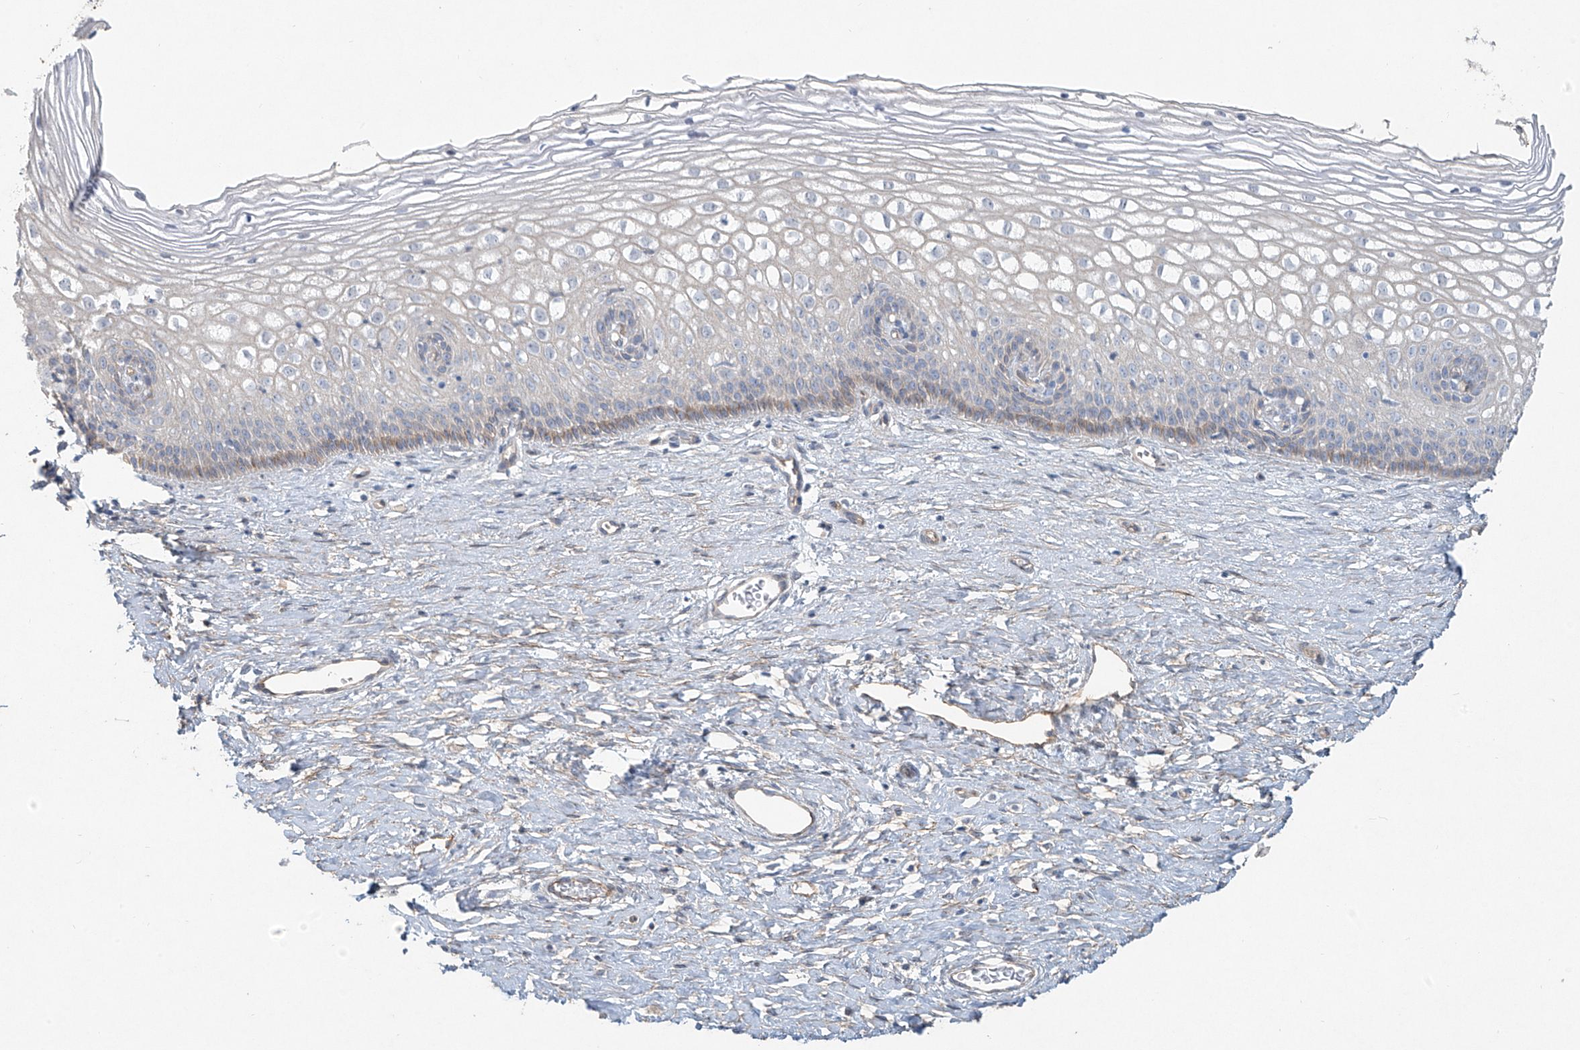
{"staining": {"intensity": "moderate", "quantity": "25%-75%", "location": "cytoplasmic/membranous"}, "tissue": "cervix", "cell_type": "Glandular cells", "image_type": "normal", "snomed": [{"axis": "morphology", "description": "Normal tissue, NOS"}, {"axis": "topography", "description": "Cervix"}], "caption": "Glandular cells show medium levels of moderate cytoplasmic/membranous expression in approximately 25%-75% of cells in unremarkable cervix. The staining was performed using DAB (3,3'-diaminobenzidine) to visualize the protein expression in brown, while the nuclei were stained in blue with hematoxylin (Magnification: 20x).", "gene": "TUBE1", "patient": {"sex": "female", "age": 33}}